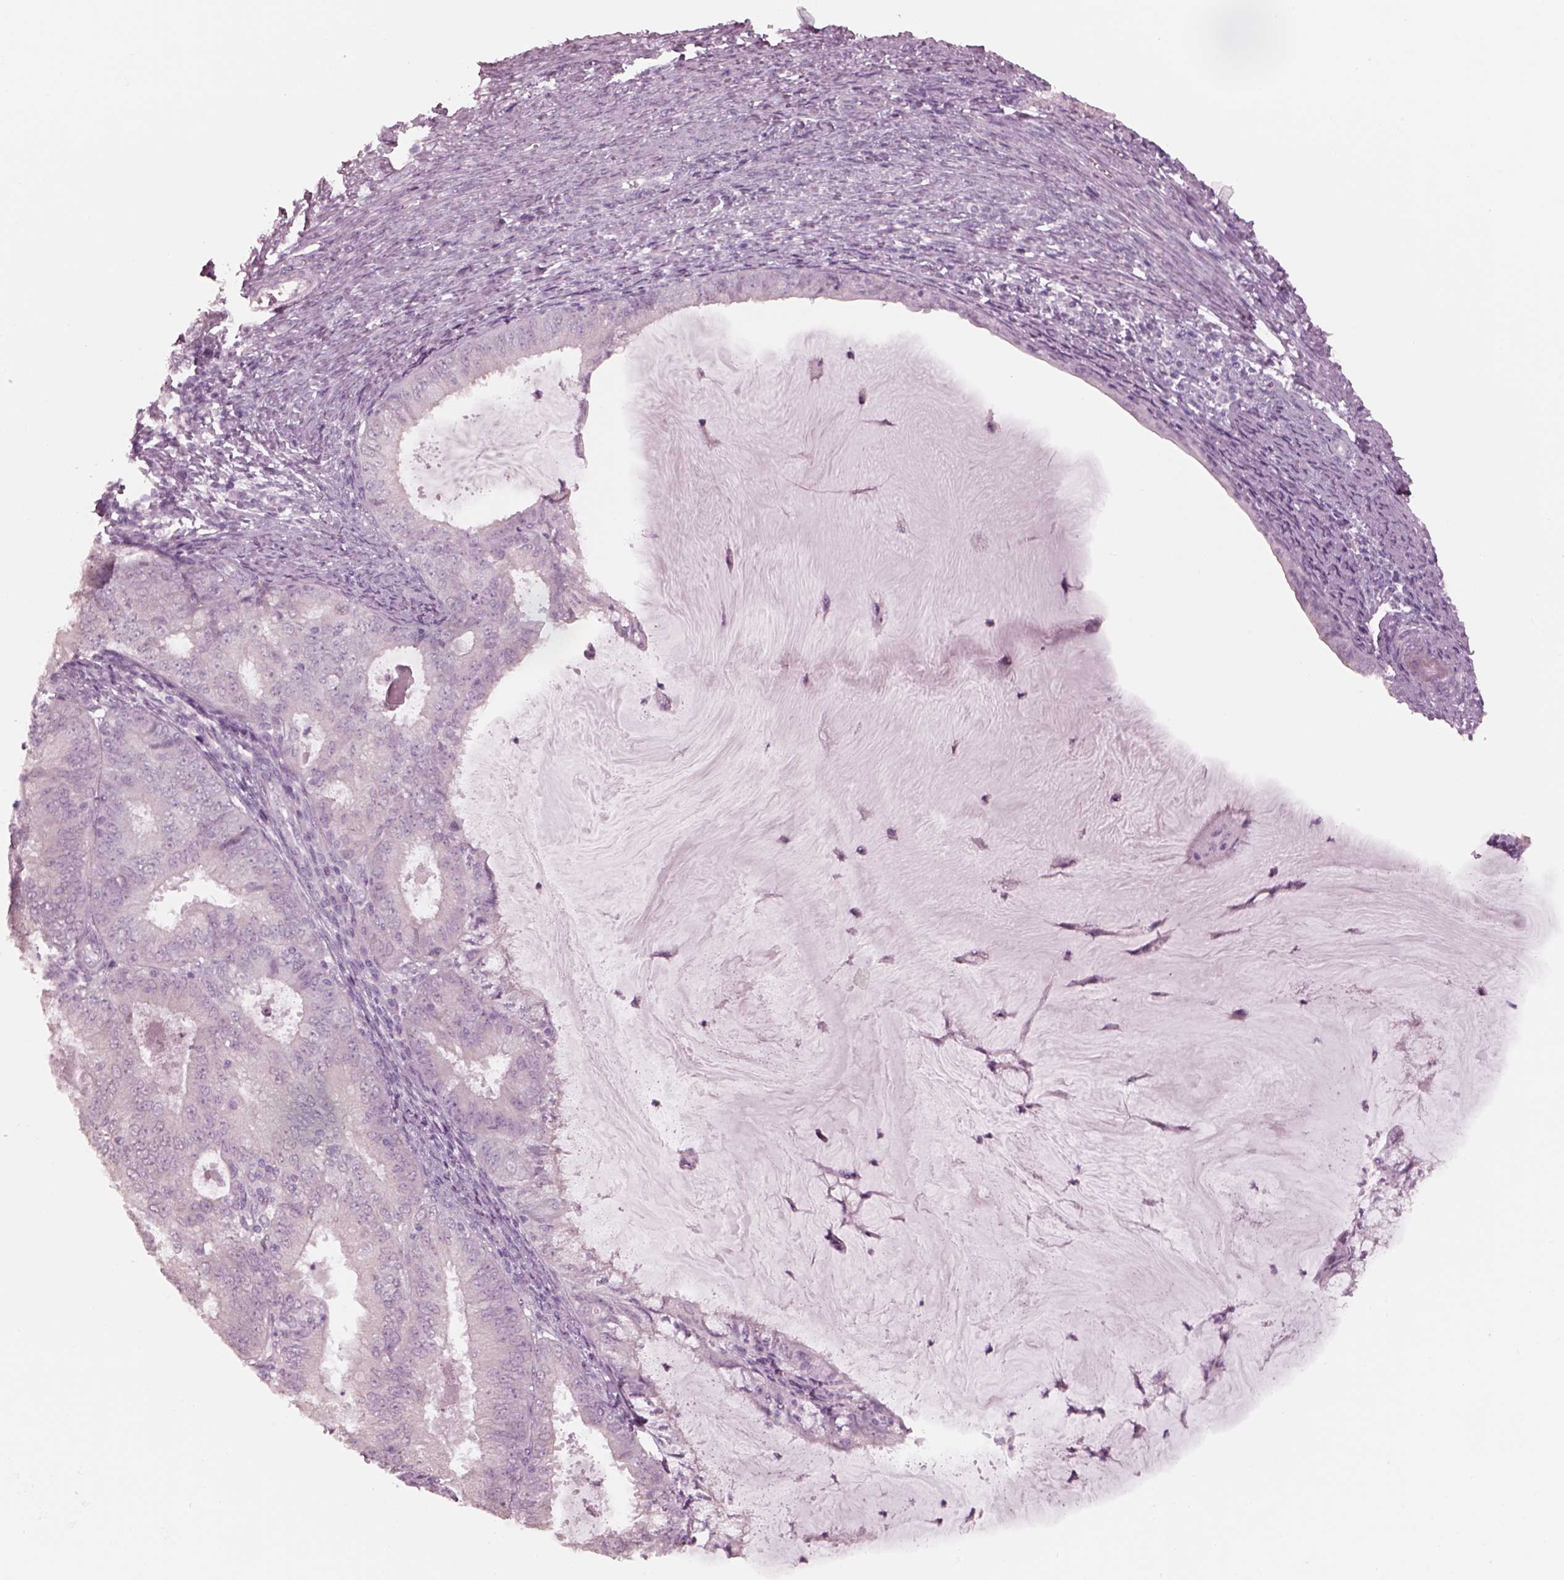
{"staining": {"intensity": "negative", "quantity": "none", "location": "none"}, "tissue": "endometrial cancer", "cell_type": "Tumor cells", "image_type": "cancer", "snomed": [{"axis": "morphology", "description": "Adenocarcinoma, NOS"}, {"axis": "topography", "description": "Endometrium"}], "caption": "This is an immunohistochemistry image of human adenocarcinoma (endometrial). There is no positivity in tumor cells.", "gene": "KRTAP24-1", "patient": {"sex": "female", "age": 57}}